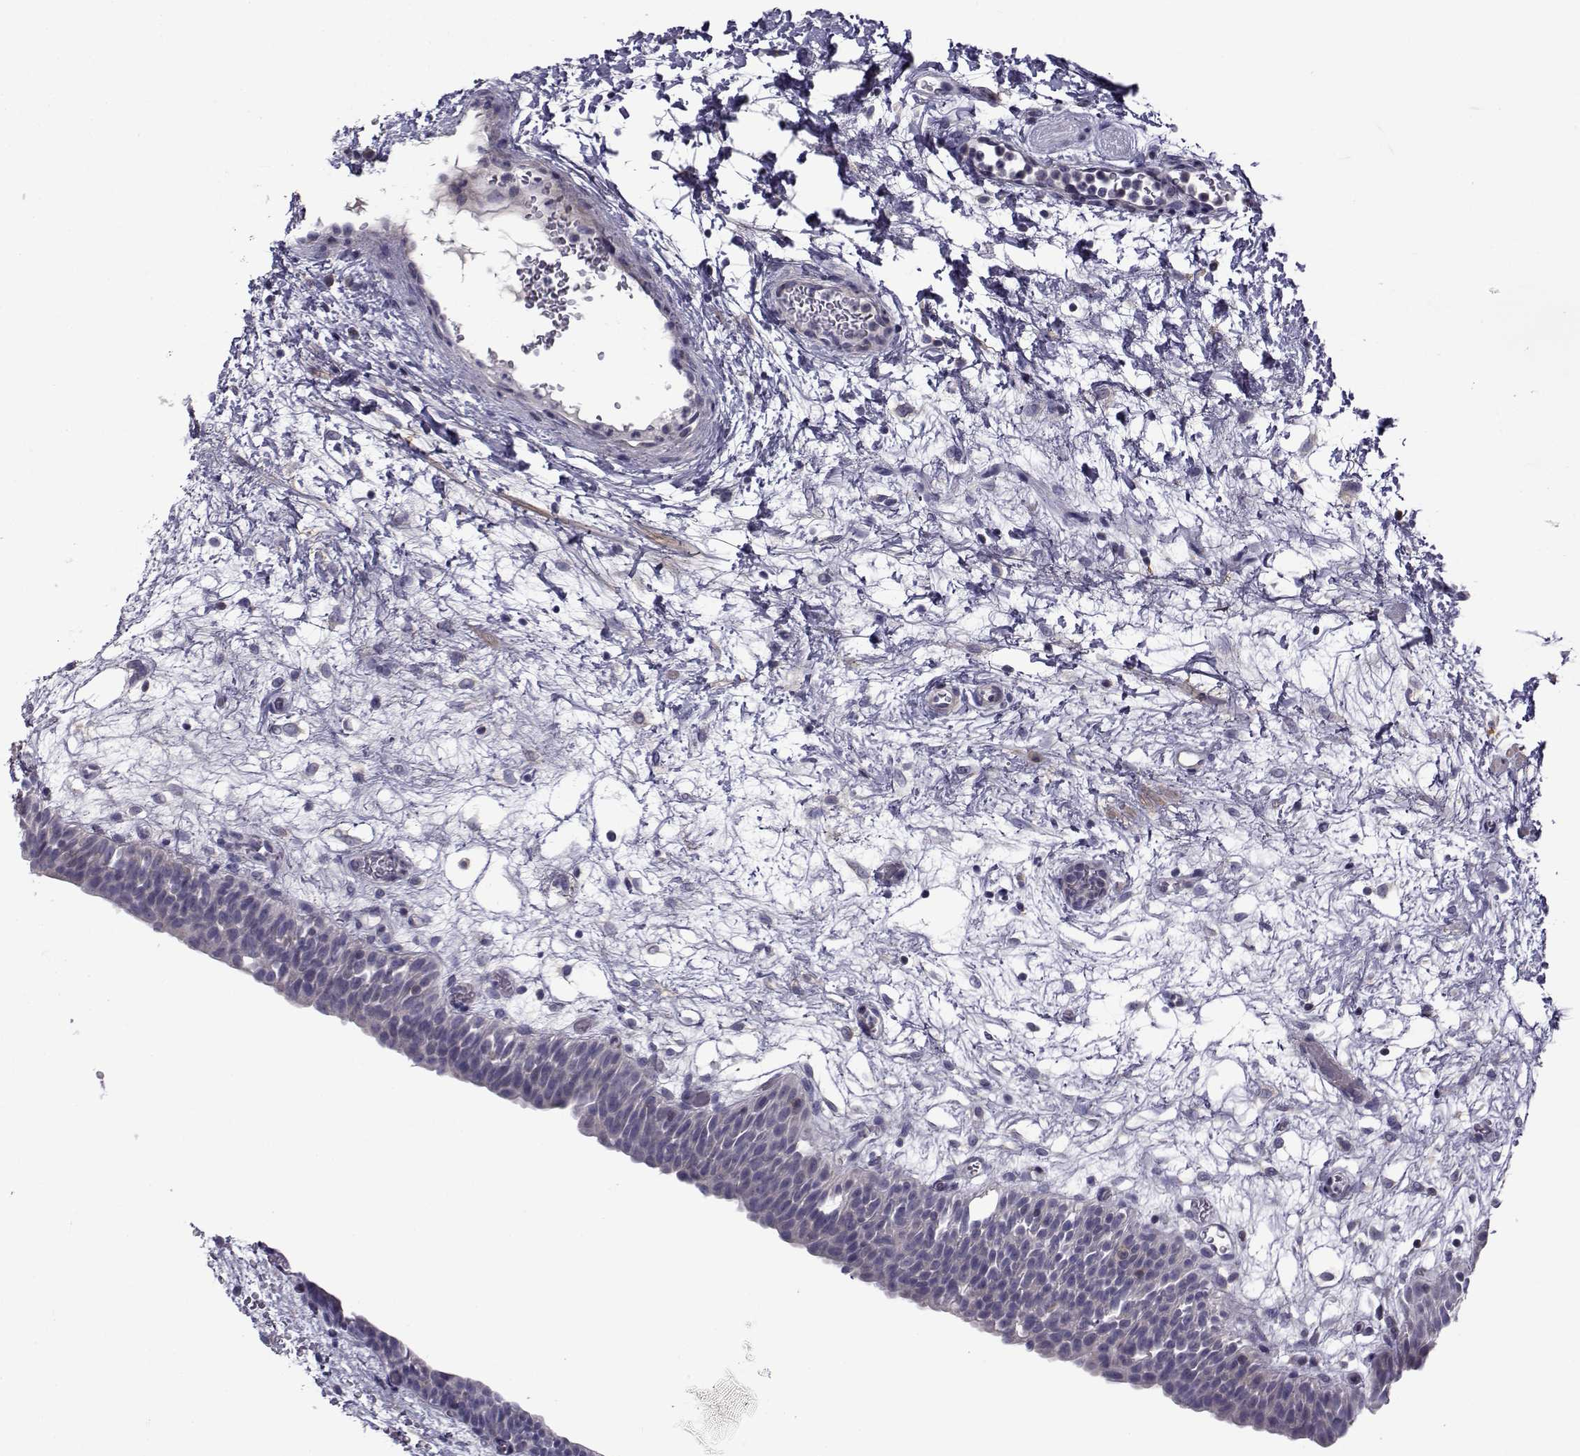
{"staining": {"intensity": "negative", "quantity": "none", "location": "none"}, "tissue": "urinary bladder", "cell_type": "Urothelial cells", "image_type": "normal", "snomed": [{"axis": "morphology", "description": "Normal tissue, NOS"}, {"axis": "topography", "description": "Urinary bladder"}], "caption": "Protein analysis of unremarkable urinary bladder shows no significant staining in urothelial cells. Nuclei are stained in blue.", "gene": "LRRC27", "patient": {"sex": "male", "age": 76}}